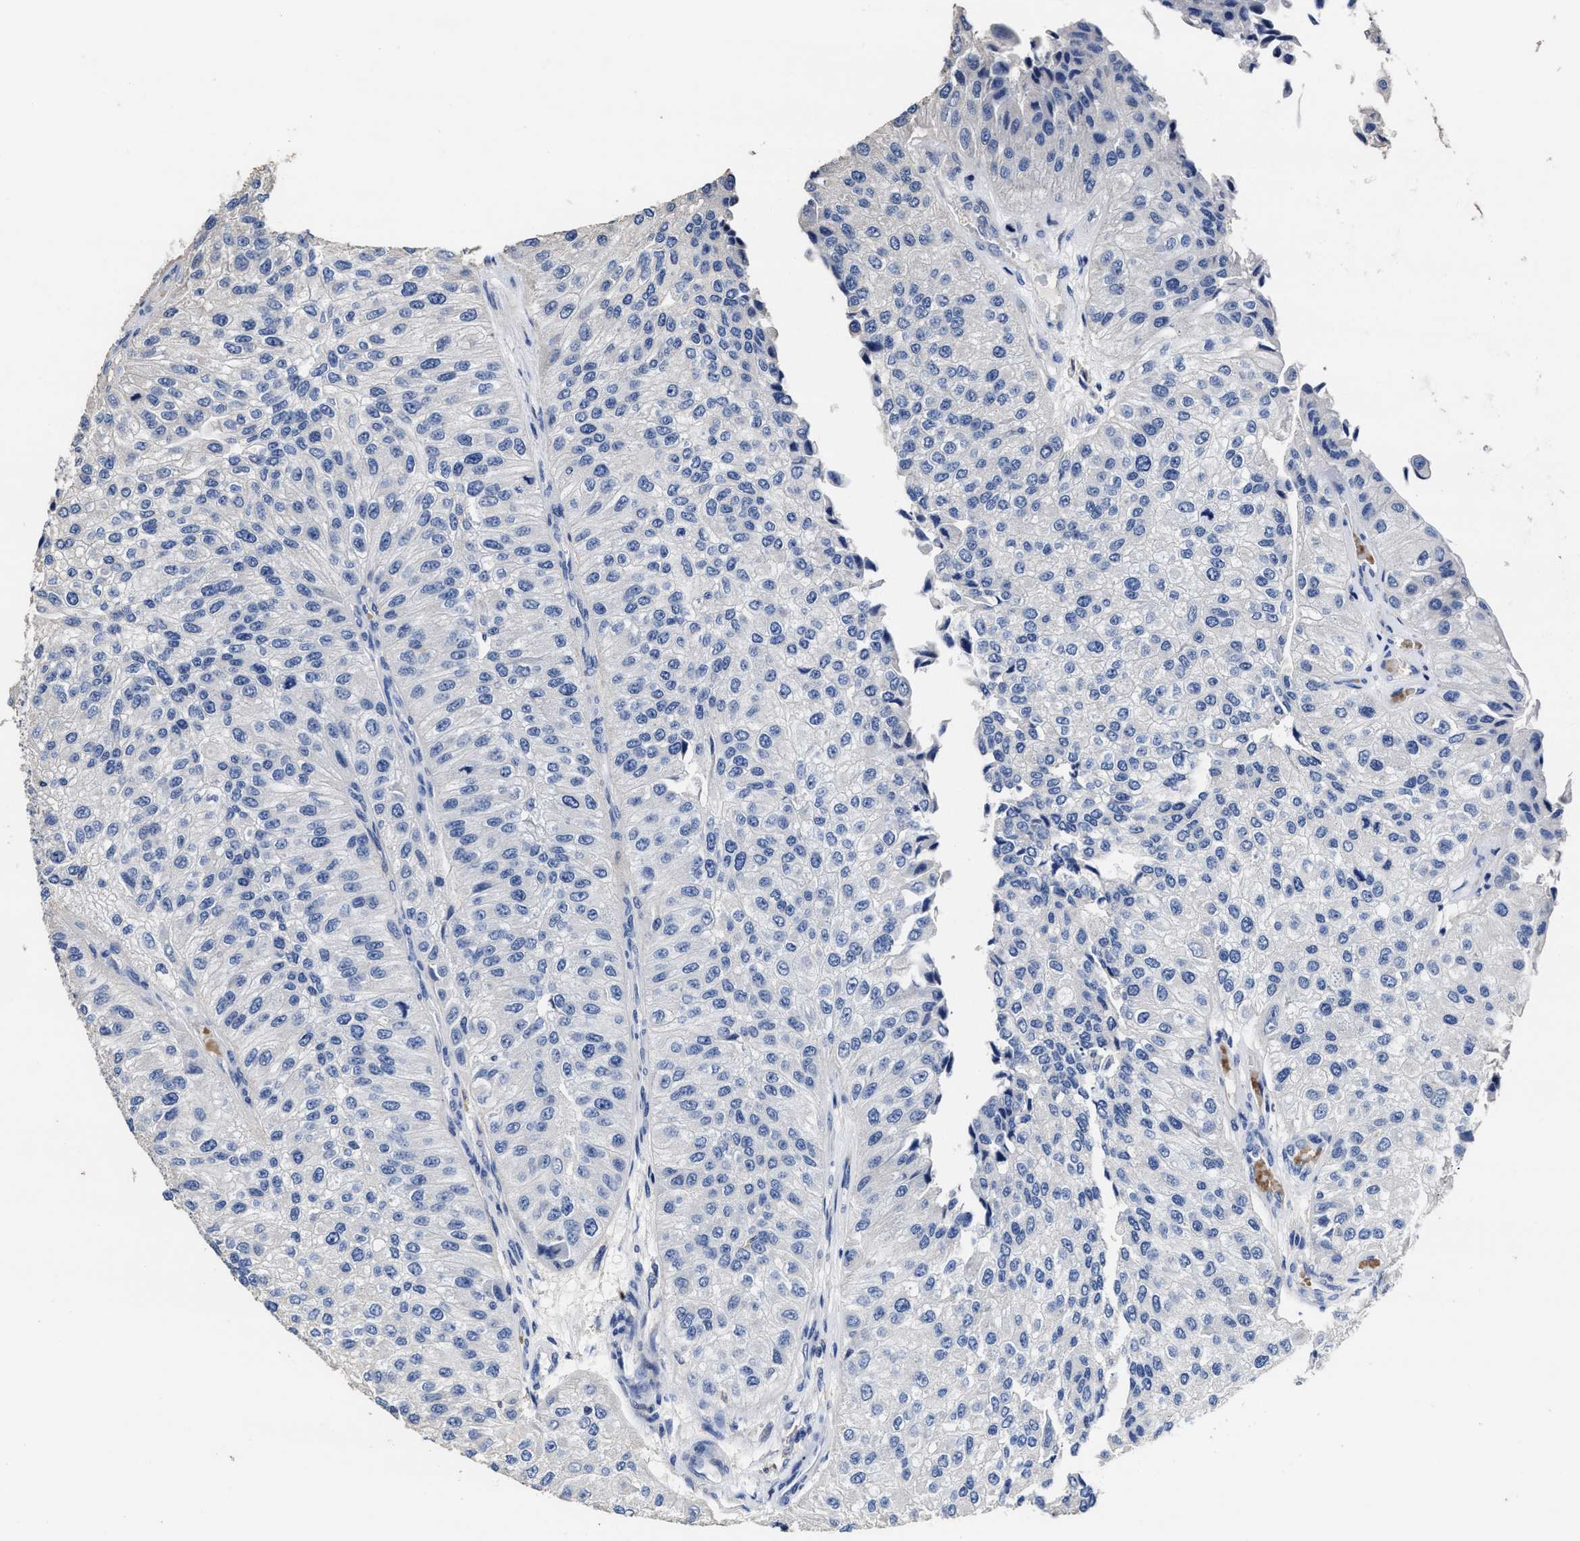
{"staining": {"intensity": "negative", "quantity": "none", "location": "none"}, "tissue": "urothelial cancer", "cell_type": "Tumor cells", "image_type": "cancer", "snomed": [{"axis": "morphology", "description": "Urothelial carcinoma, High grade"}, {"axis": "topography", "description": "Kidney"}, {"axis": "topography", "description": "Urinary bladder"}], "caption": "Immunohistochemistry (IHC) of high-grade urothelial carcinoma demonstrates no expression in tumor cells.", "gene": "ZFAT", "patient": {"sex": "male", "age": 77}}